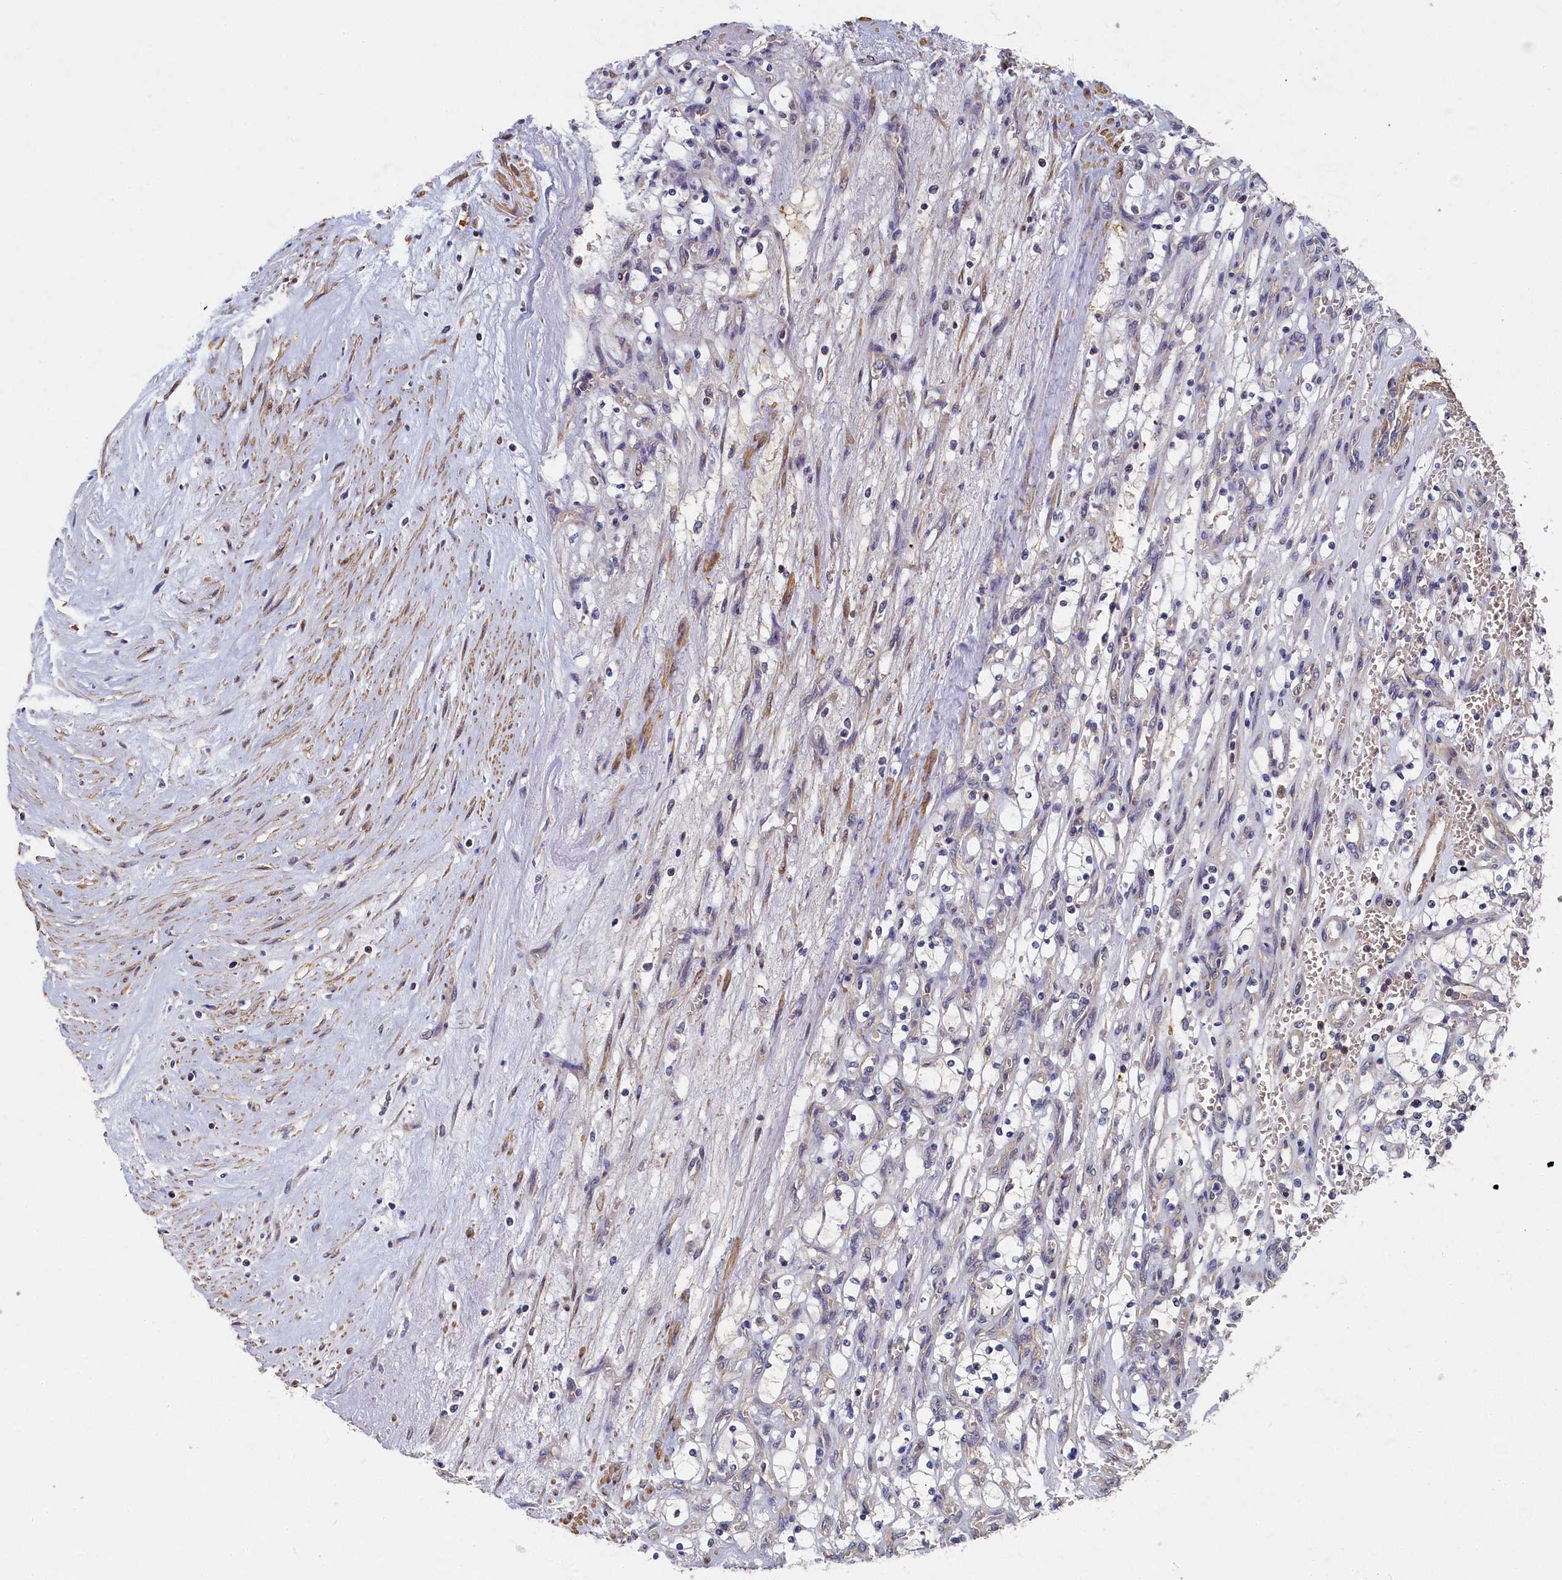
{"staining": {"intensity": "negative", "quantity": "none", "location": "none"}, "tissue": "renal cancer", "cell_type": "Tumor cells", "image_type": "cancer", "snomed": [{"axis": "morphology", "description": "Adenocarcinoma, NOS"}, {"axis": "topography", "description": "Kidney"}], "caption": "The photomicrograph exhibits no significant staining in tumor cells of adenocarcinoma (renal).", "gene": "TBCB", "patient": {"sex": "female", "age": 69}}